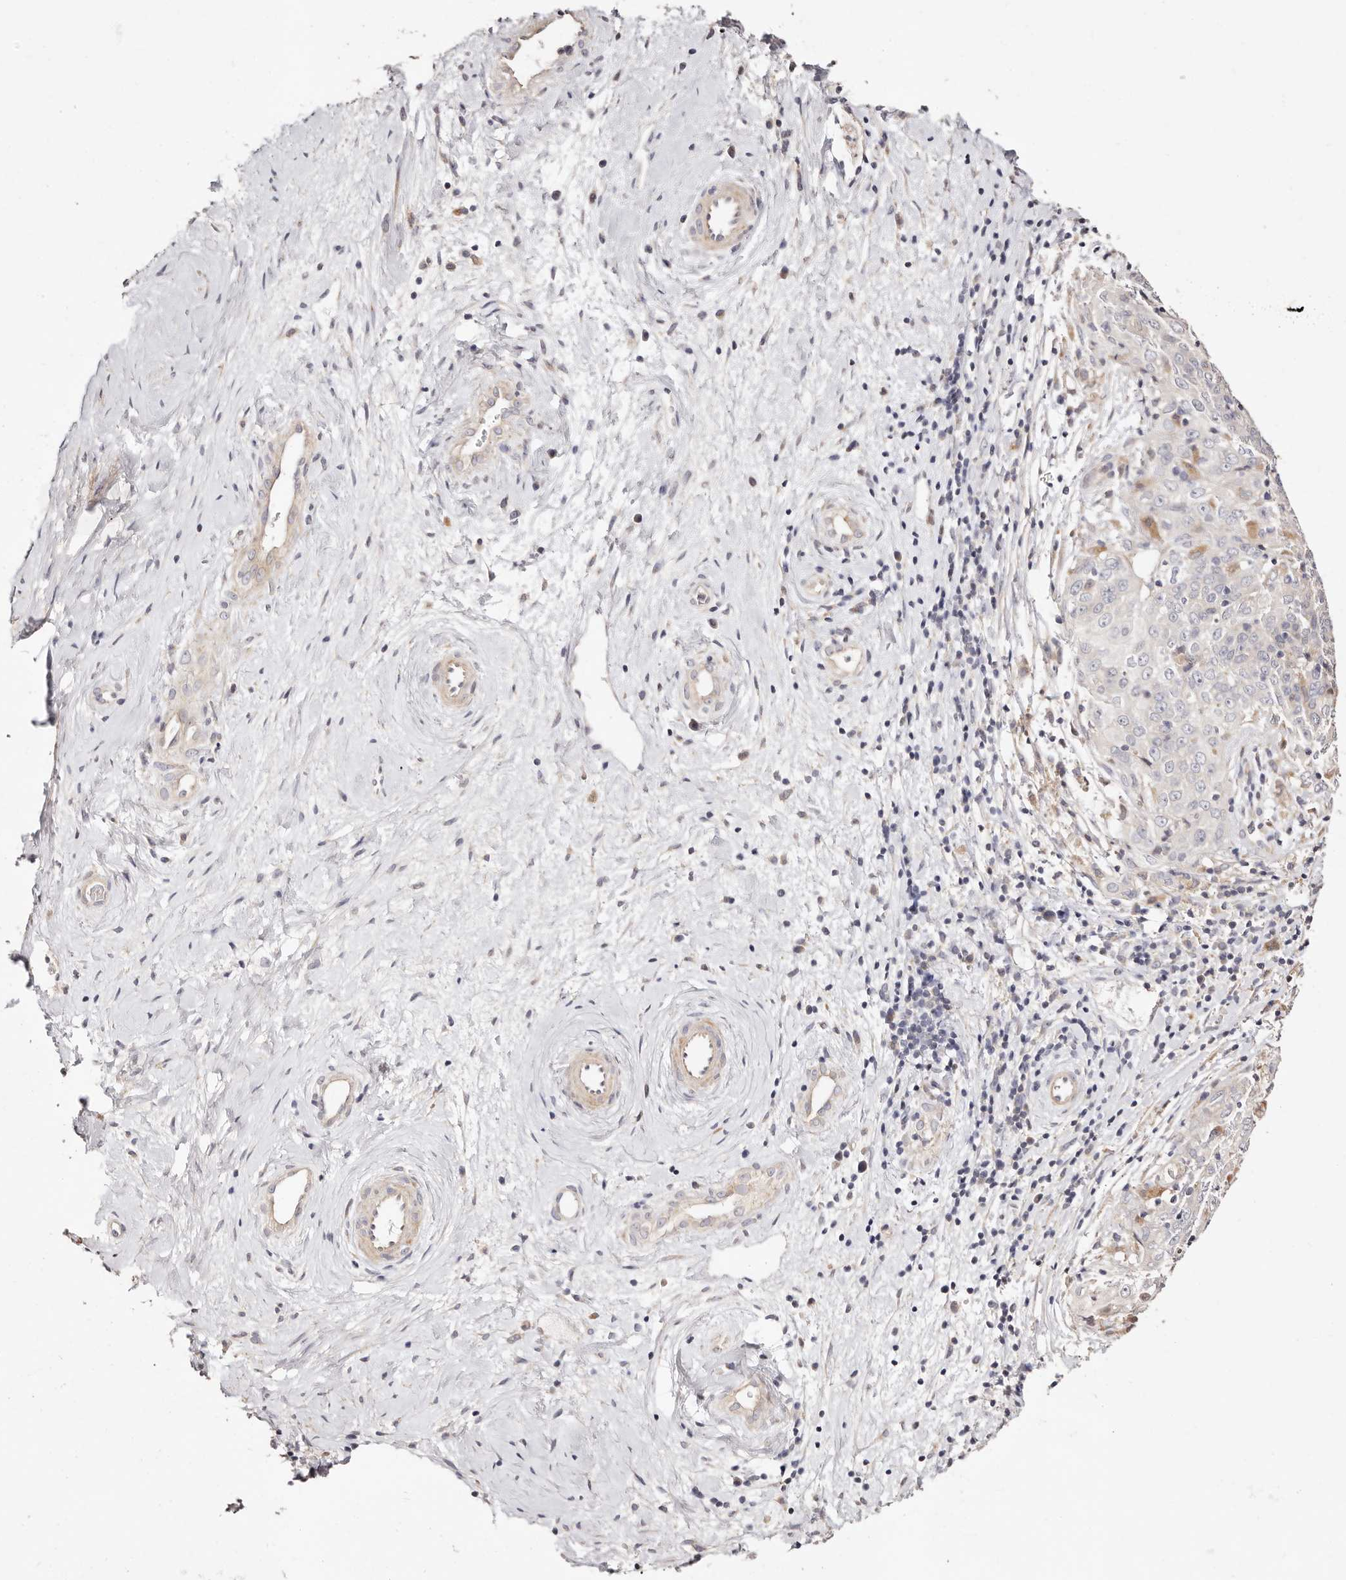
{"staining": {"intensity": "negative", "quantity": "none", "location": "none"}, "tissue": "cervical cancer", "cell_type": "Tumor cells", "image_type": "cancer", "snomed": [{"axis": "morphology", "description": "Squamous cell carcinoma, NOS"}, {"axis": "topography", "description": "Cervix"}], "caption": "Tumor cells are negative for protein expression in human cervical cancer.", "gene": "MAPK1", "patient": {"sex": "female", "age": 48}}